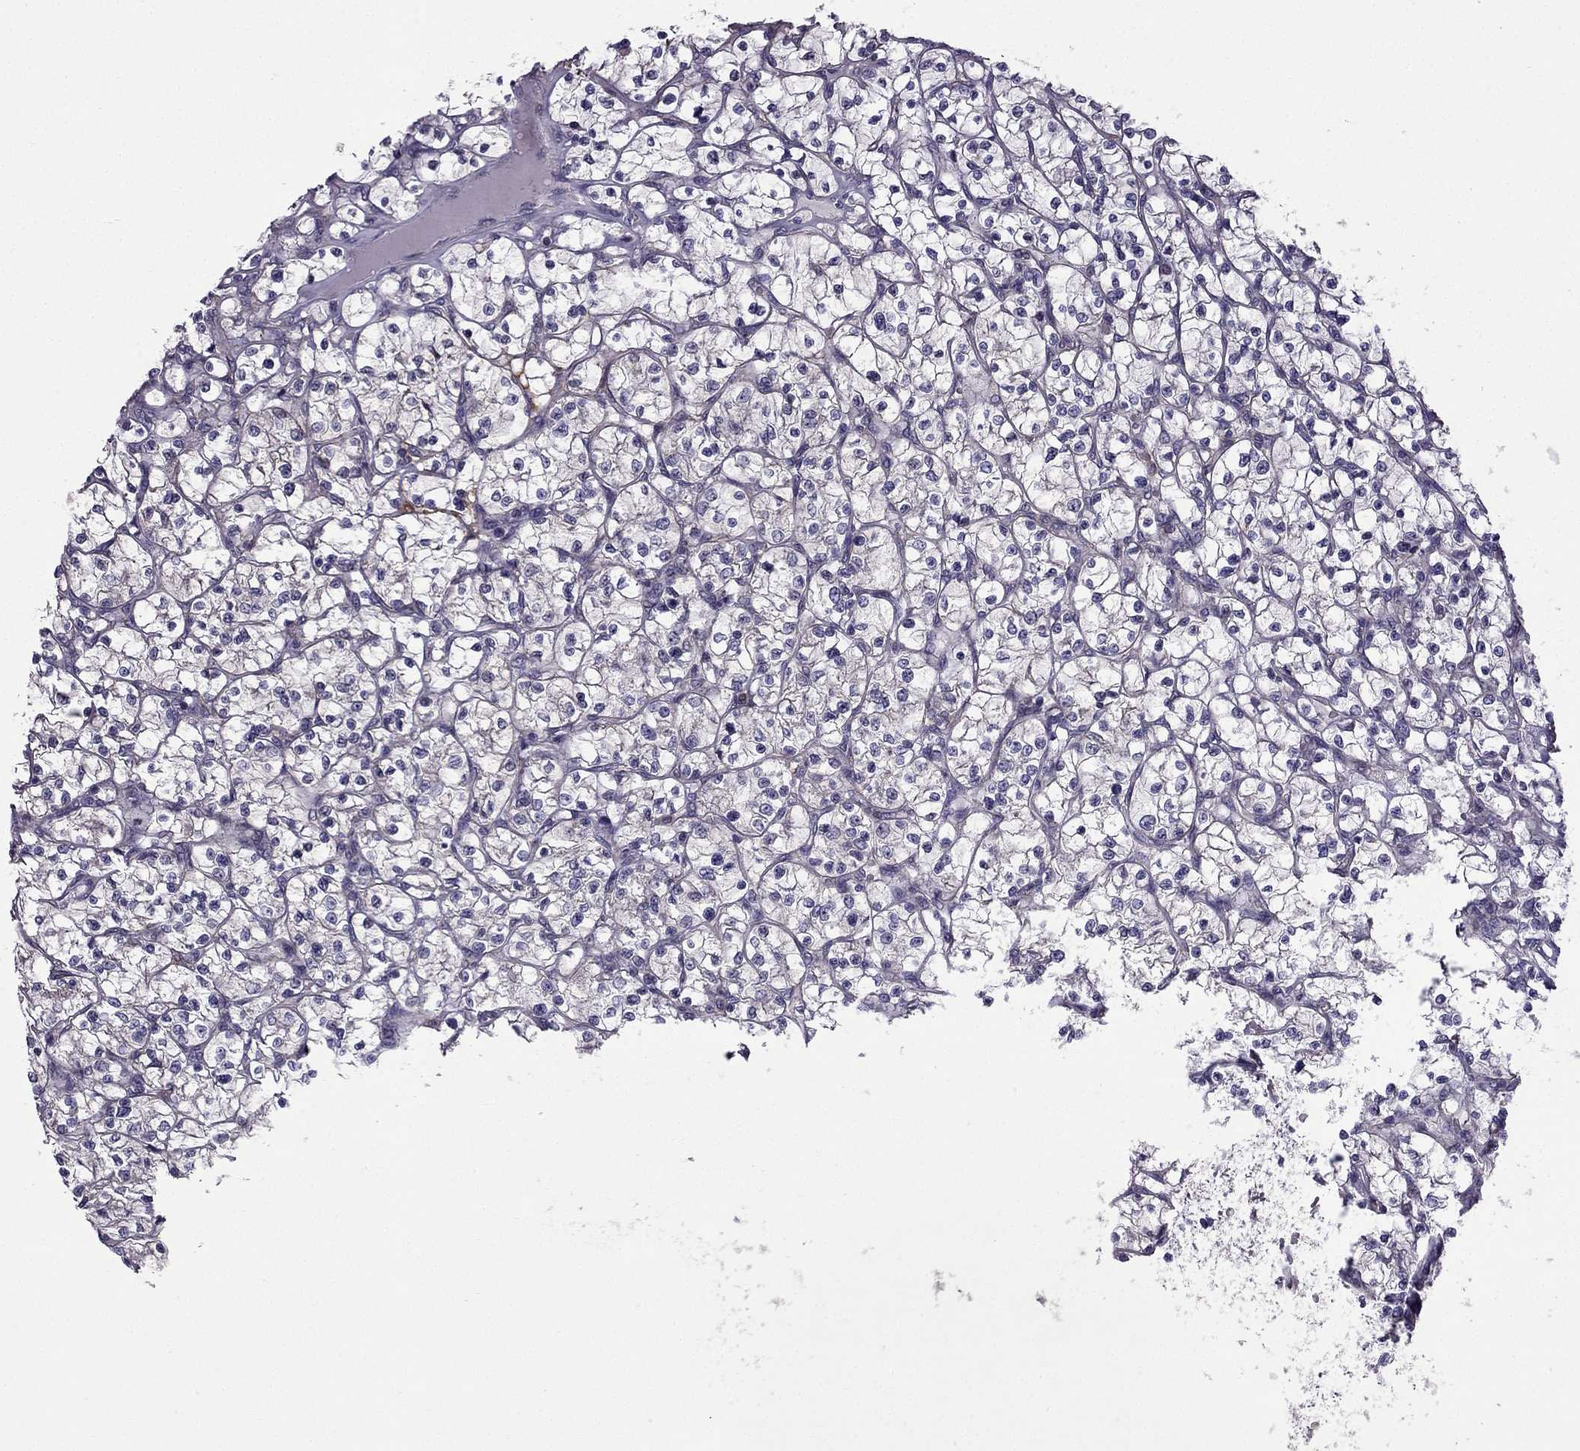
{"staining": {"intensity": "negative", "quantity": "none", "location": "none"}, "tissue": "renal cancer", "cell_type": "Tumor cells", "image_type": "cancer", "snomed": [{"axis": "morphology", "description": "Adenocarcinoma, NOS"}, {"axis": "topography", "description": "Kidney"}], "caption": "Adenocarcinoma (renal) stained for a protein using immunohistochemistry shows no positivity tumor cells.", "gene": "SLC6A2", "patient": {"sex": "female", "age": 64}}